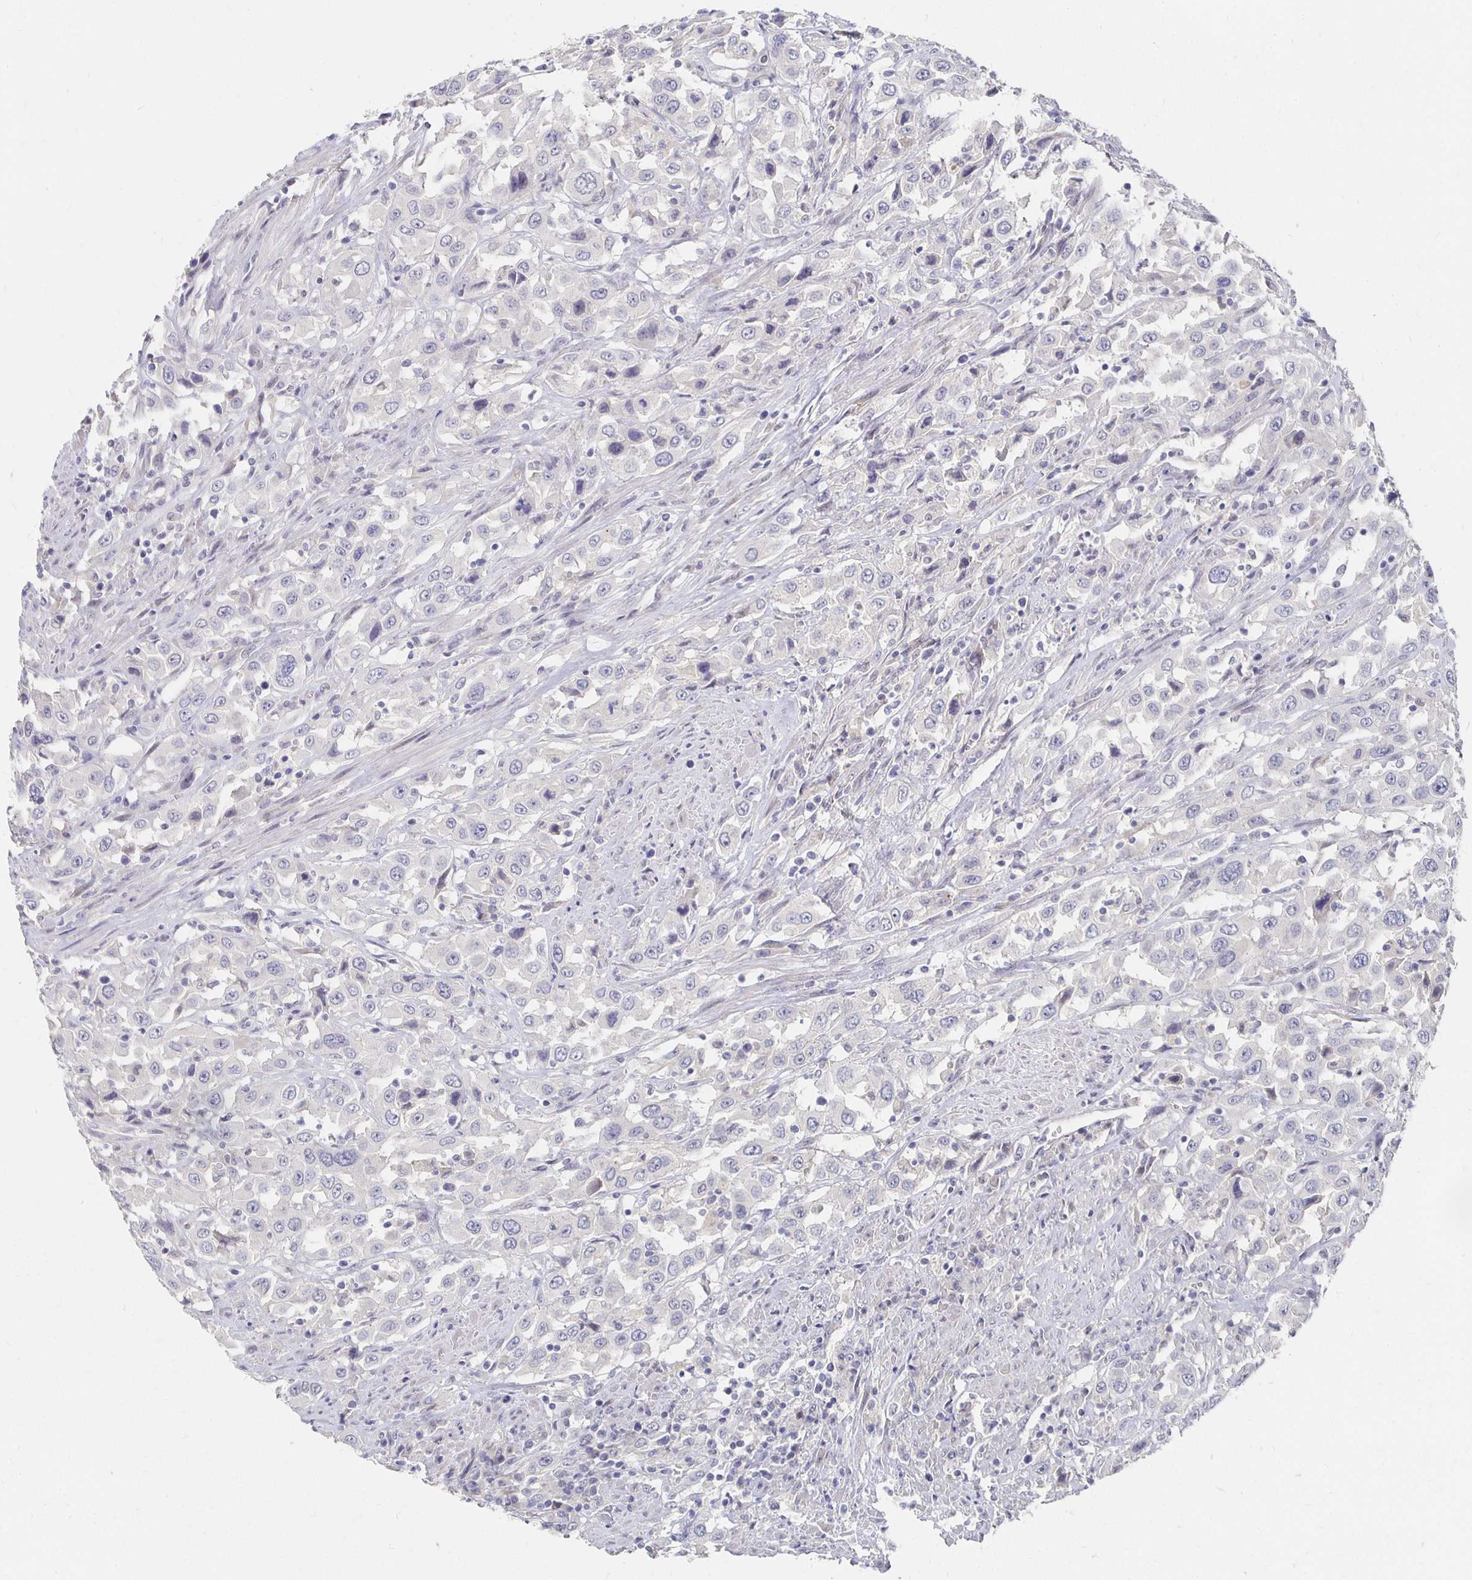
{"staining": {"intensity": "negative", "quantity": "none", "location": "none"}, "tissue": "urothelial cancer", "cell_type": "Tumor cells", "image_type": "cancer", "snomed": [{"axis": "morphology", "description": "Urothelial carcinoma, High grade"}, {"axis": "topography", "description": "Urinary bladder"}], "caption": "A photomicrograph of urothelial cancer stained for a protein displays no brown staining in tumor cells. (DAB IHC visualized using brightfield microscopy, high magnification).", "gene": "FKRP", "patient": {"sex": "male", "age": 61}}